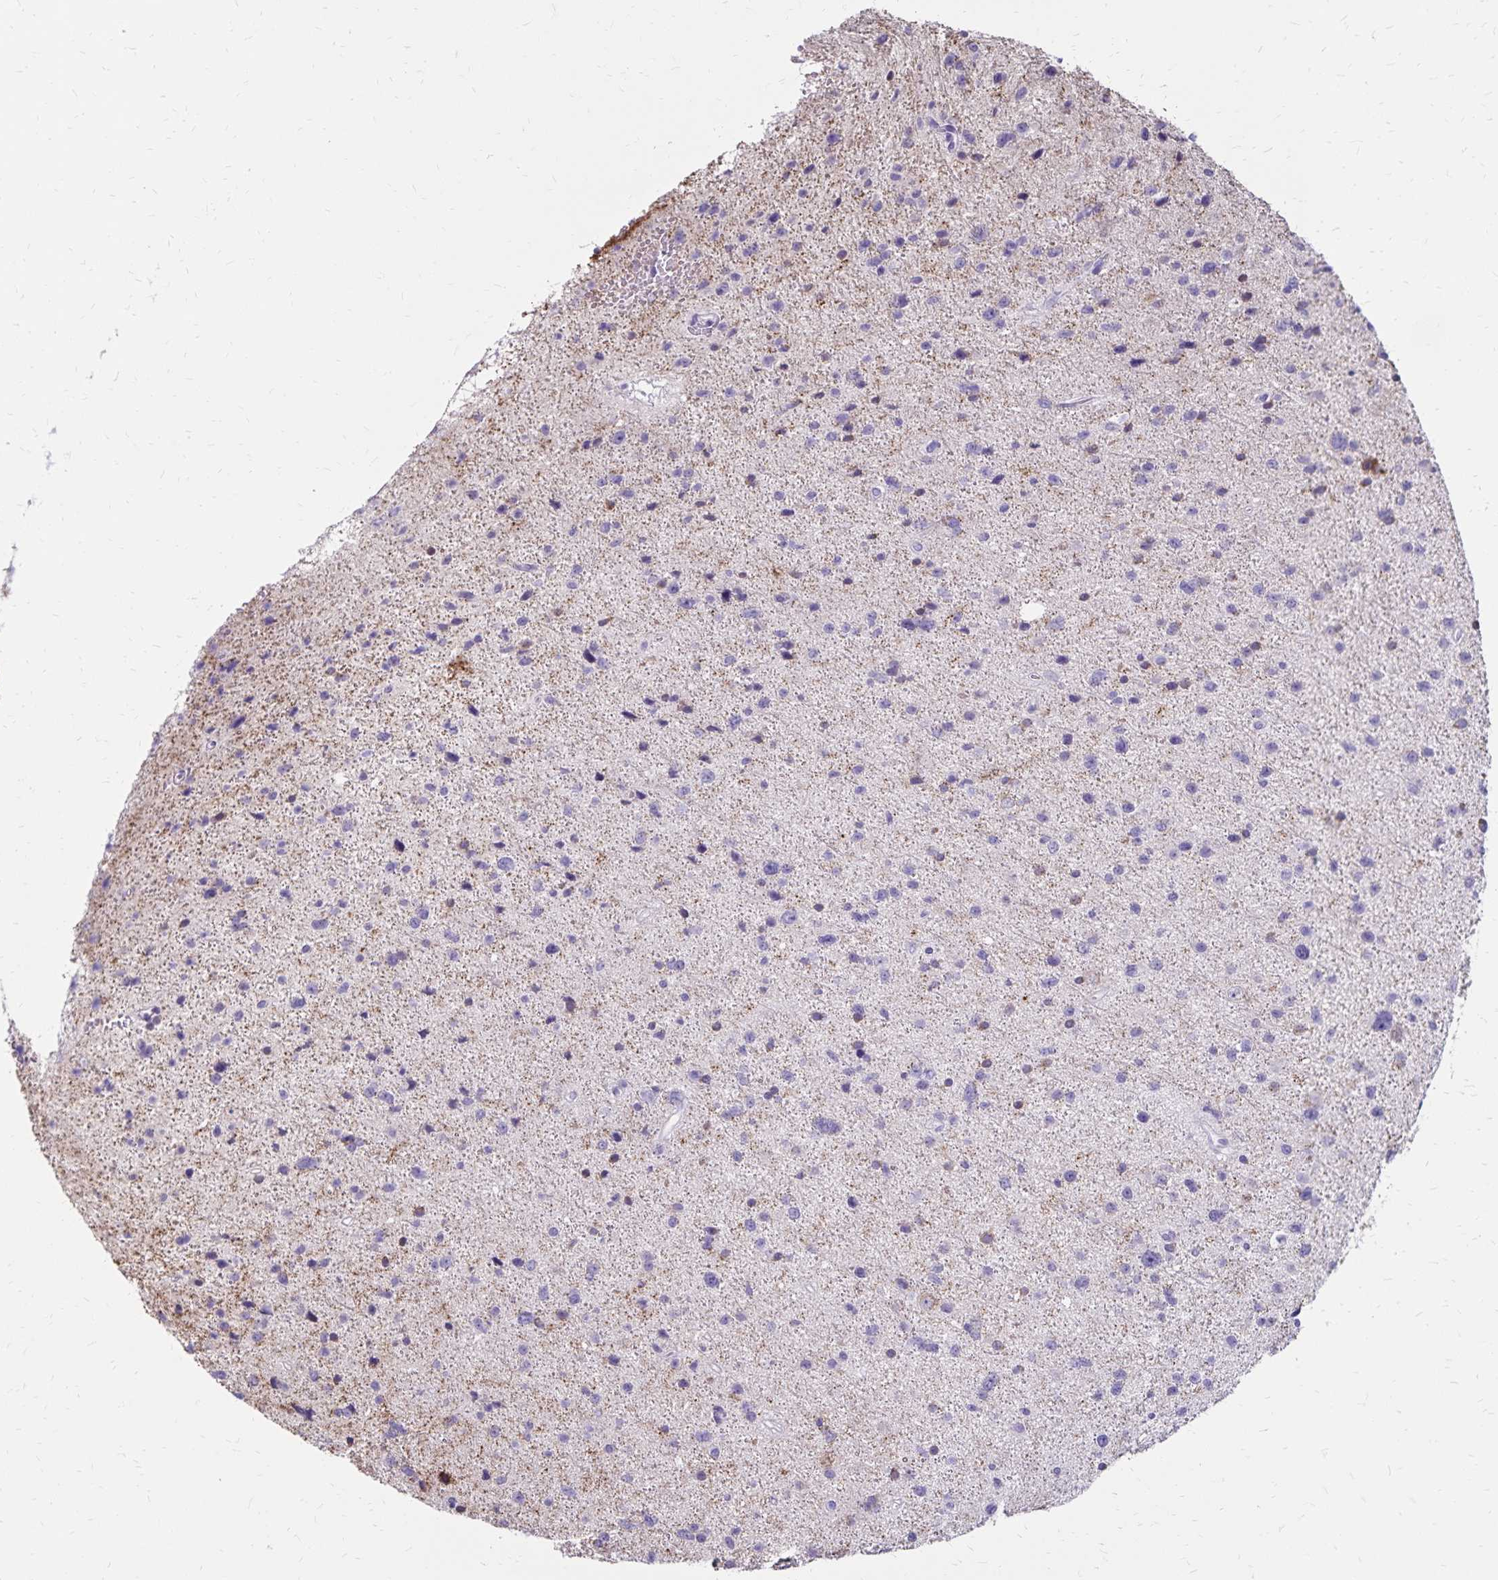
{"staining": {"intensity": "negative", "quantity": "none", "location": "none"}, "tissue": "glioma", "cell_type": "Tumor cells", "image_type": "cancer", "snomed": [{"axis": "morphology", "description": "Glioma, malignant, Low grade"}, {"axis": "topography", "description": "Brain"}], "caption": "Immunohistochemical staining of human glioma demonstrates no significant staining in tumor cells.", "gene": "SH3GL3", "patient": {"sex": "female", "age": 55}}